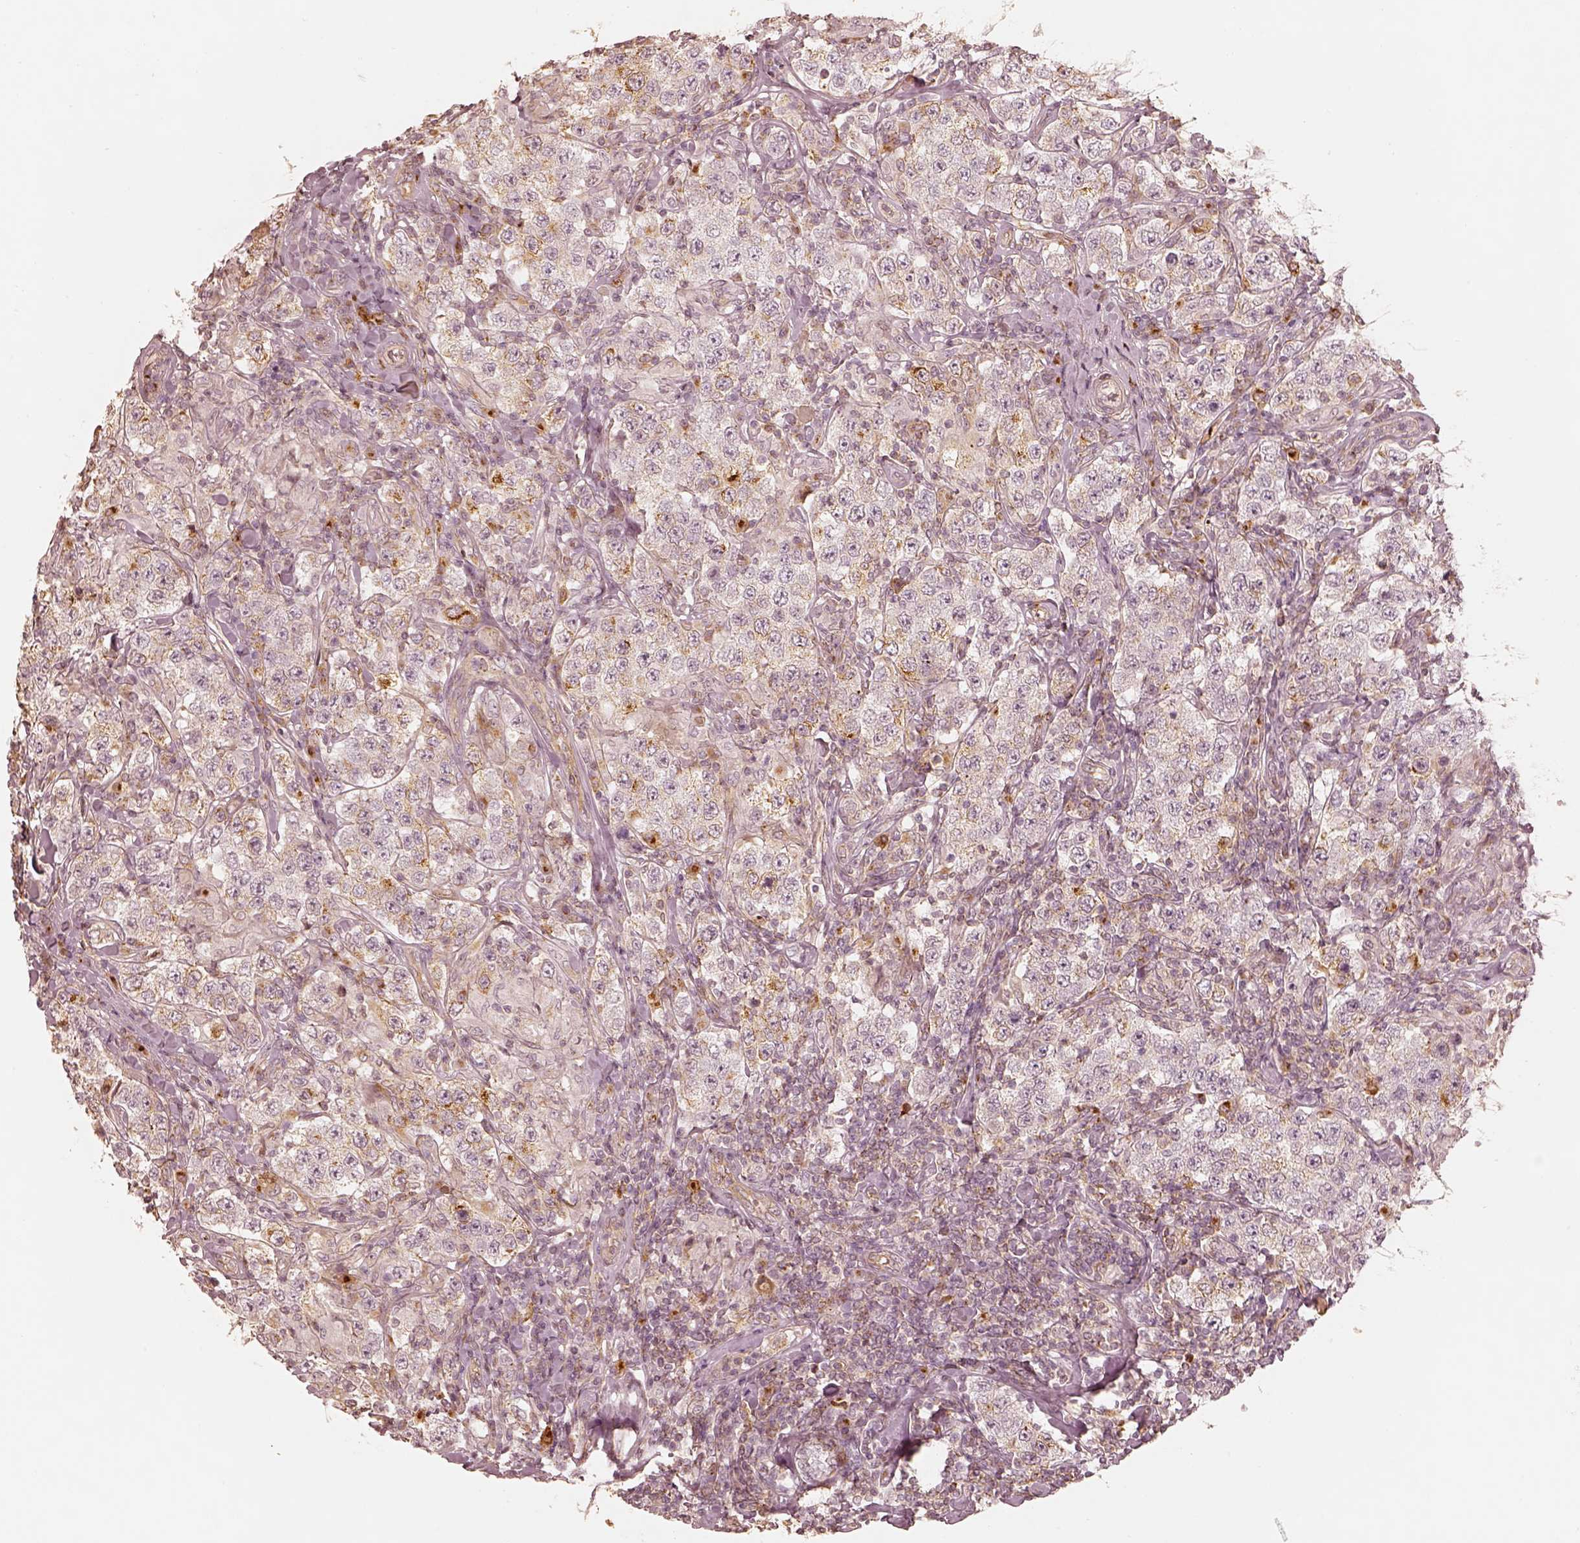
{"staining": {"intensity": "weak", "quantity": "<25%", "location": "cytoplasmic/membranous"}, "tissue": "testis cancer", "cell_type": "Tumor cells", "image_type": "cancer", "snomed": [{"axis": "morphology", "description": "Seminoma, NOS"}, {"axis": "morphology", "description": "Carcinoma, Embryonal, NOS"}, {"axis": "topography", "description": "Testis"}], "caption": "High magnification brightfield microscopy of testis embryonal carcinoma stained with DAB (brown) and counterstained with hematoxylin (blue): tumor cells show no significant staining.", "gene": "GORASP2", "patient": {"sex": "male", "age": 41}}